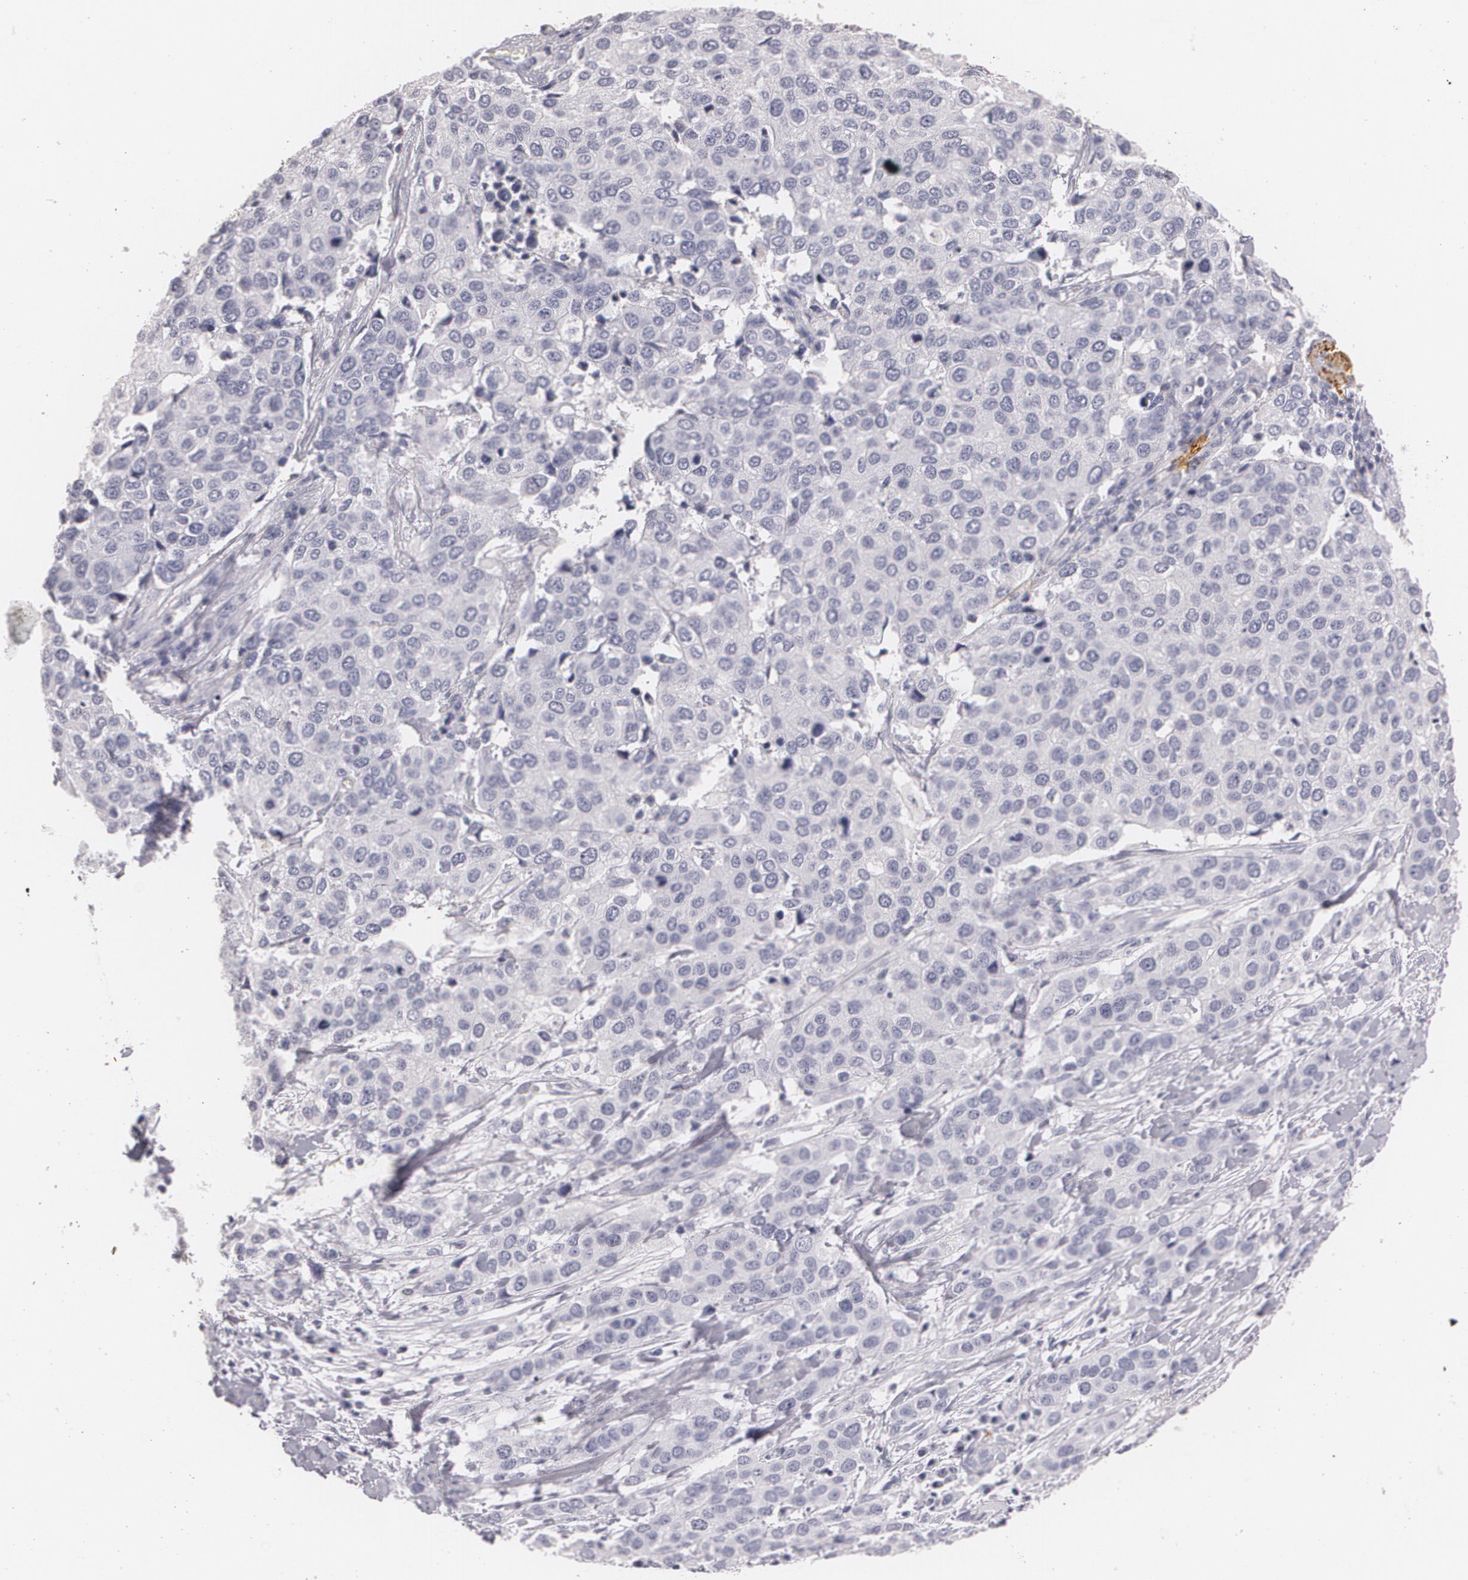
{"staining": {"intensity": "negative", "quantity": "none", "location": "none"}, "tissue": "cervical cancer", "cell_type": "Tumor cells", "image_type": "cancer", "snomed": [{"axis": "morphology", "description": "Squamous cell carcinoma, NOS"}, {"axis": "topography", "description": "Cervix"}], "caption": "This is an IHC photomicrograph of cervical cancer (squamous cell carcinoma). There is no staining in tumor cells.", "gene": "NGFR", "patient": {"sex": "female", "age": 54}}